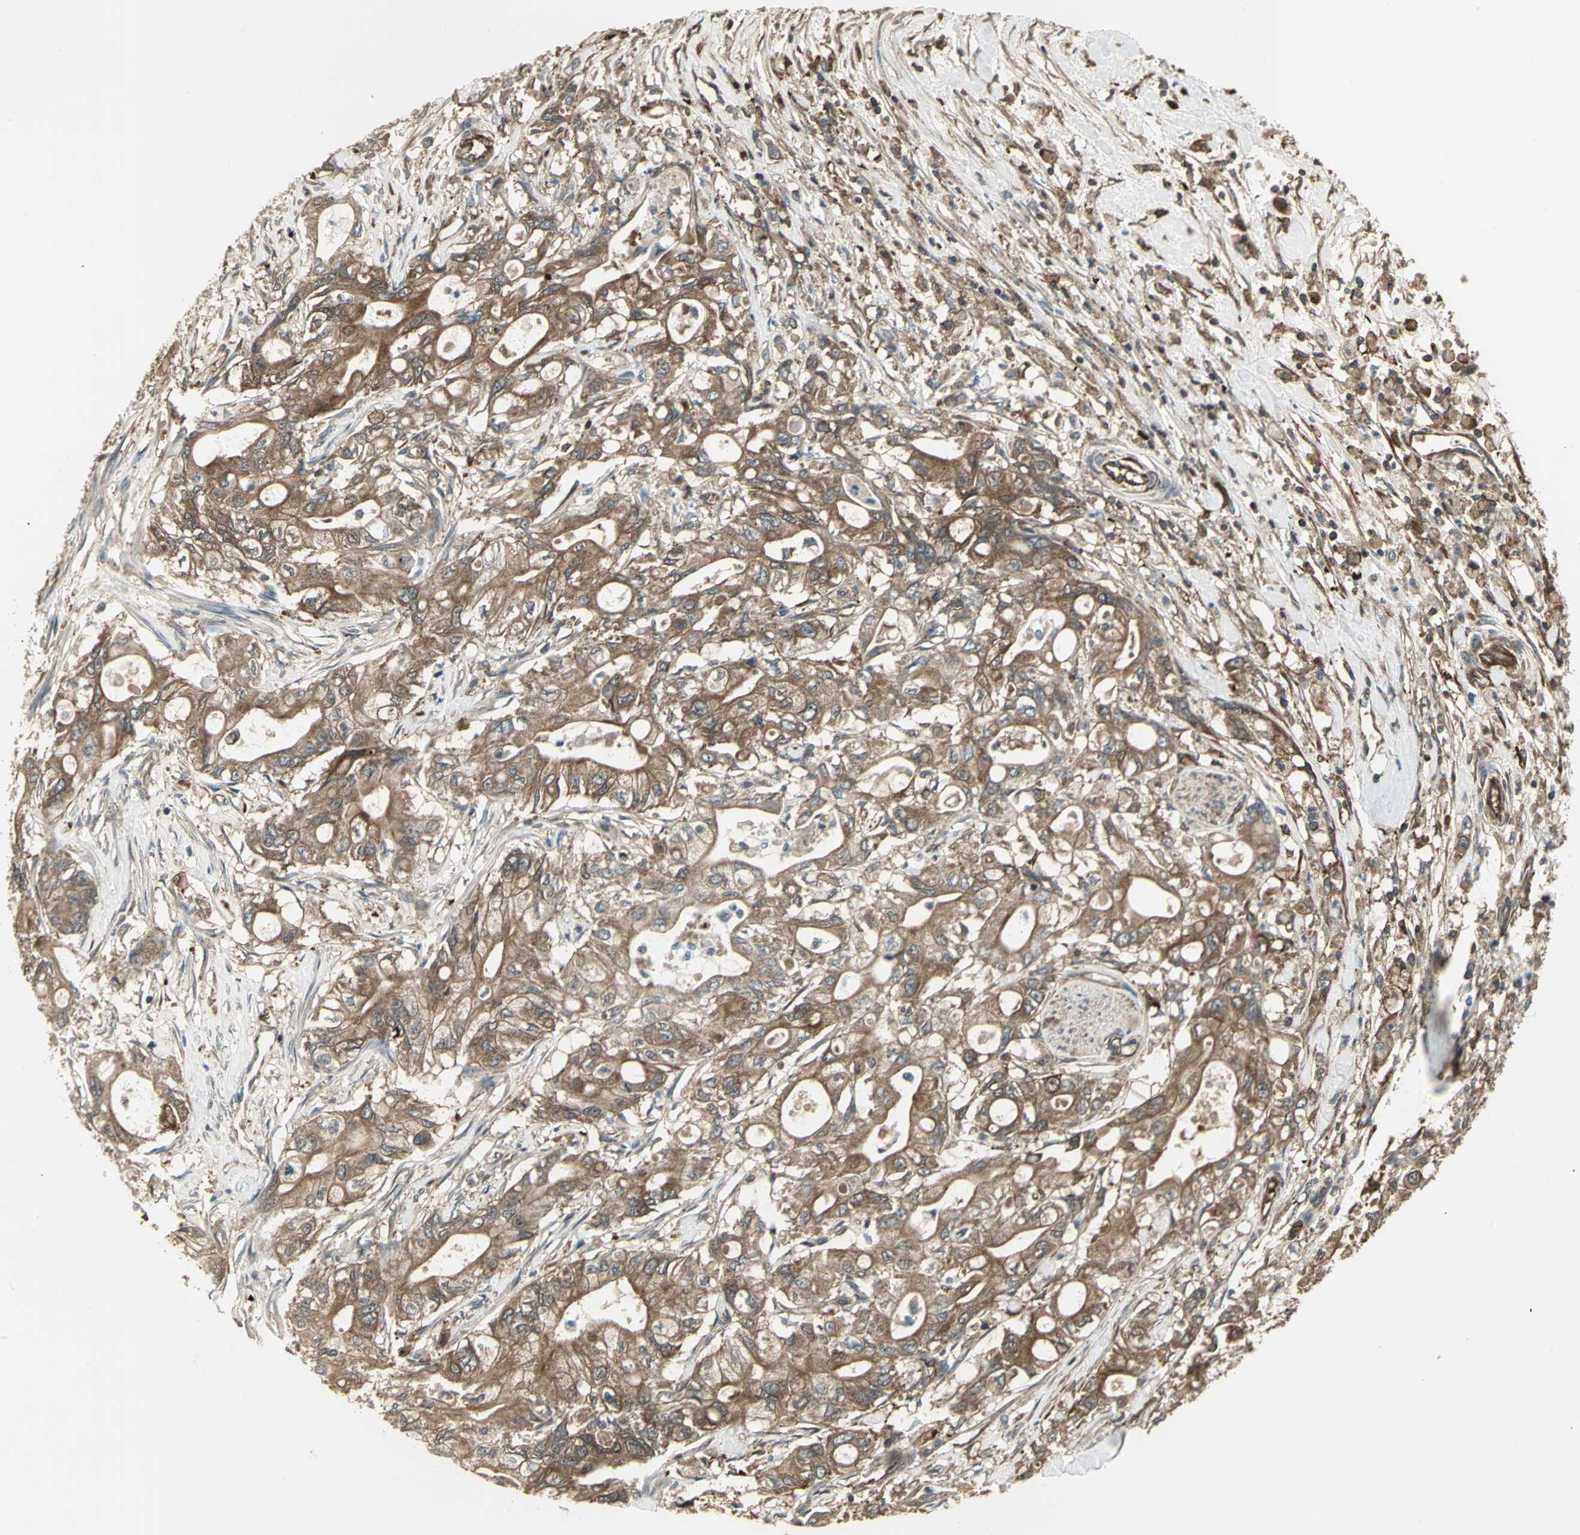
{"staining": {"intensity": "moderate", "quantity": ">75%", "location": "cytoplasmic/membranous"}, "tissue": "pancreatic cancer", "cell_type": "Tumor cells", "image_type": "cancer", "snomed": [{"axis": "morphology", "description": "Adenocarcinoma, NOS"}, {"axis": "topography", "description": "Pancreas"}], "caption": "IHC histopathology image of human pancreatic cancer (adenocarcinoma) stained for a protein (brown), which reveals medium levels of moderate cytoplasmic/membranous positivity in approximately >75% of tumor cells.", "gene": "PRXL2B", "patient": {"sex": "male", "age": 79}}